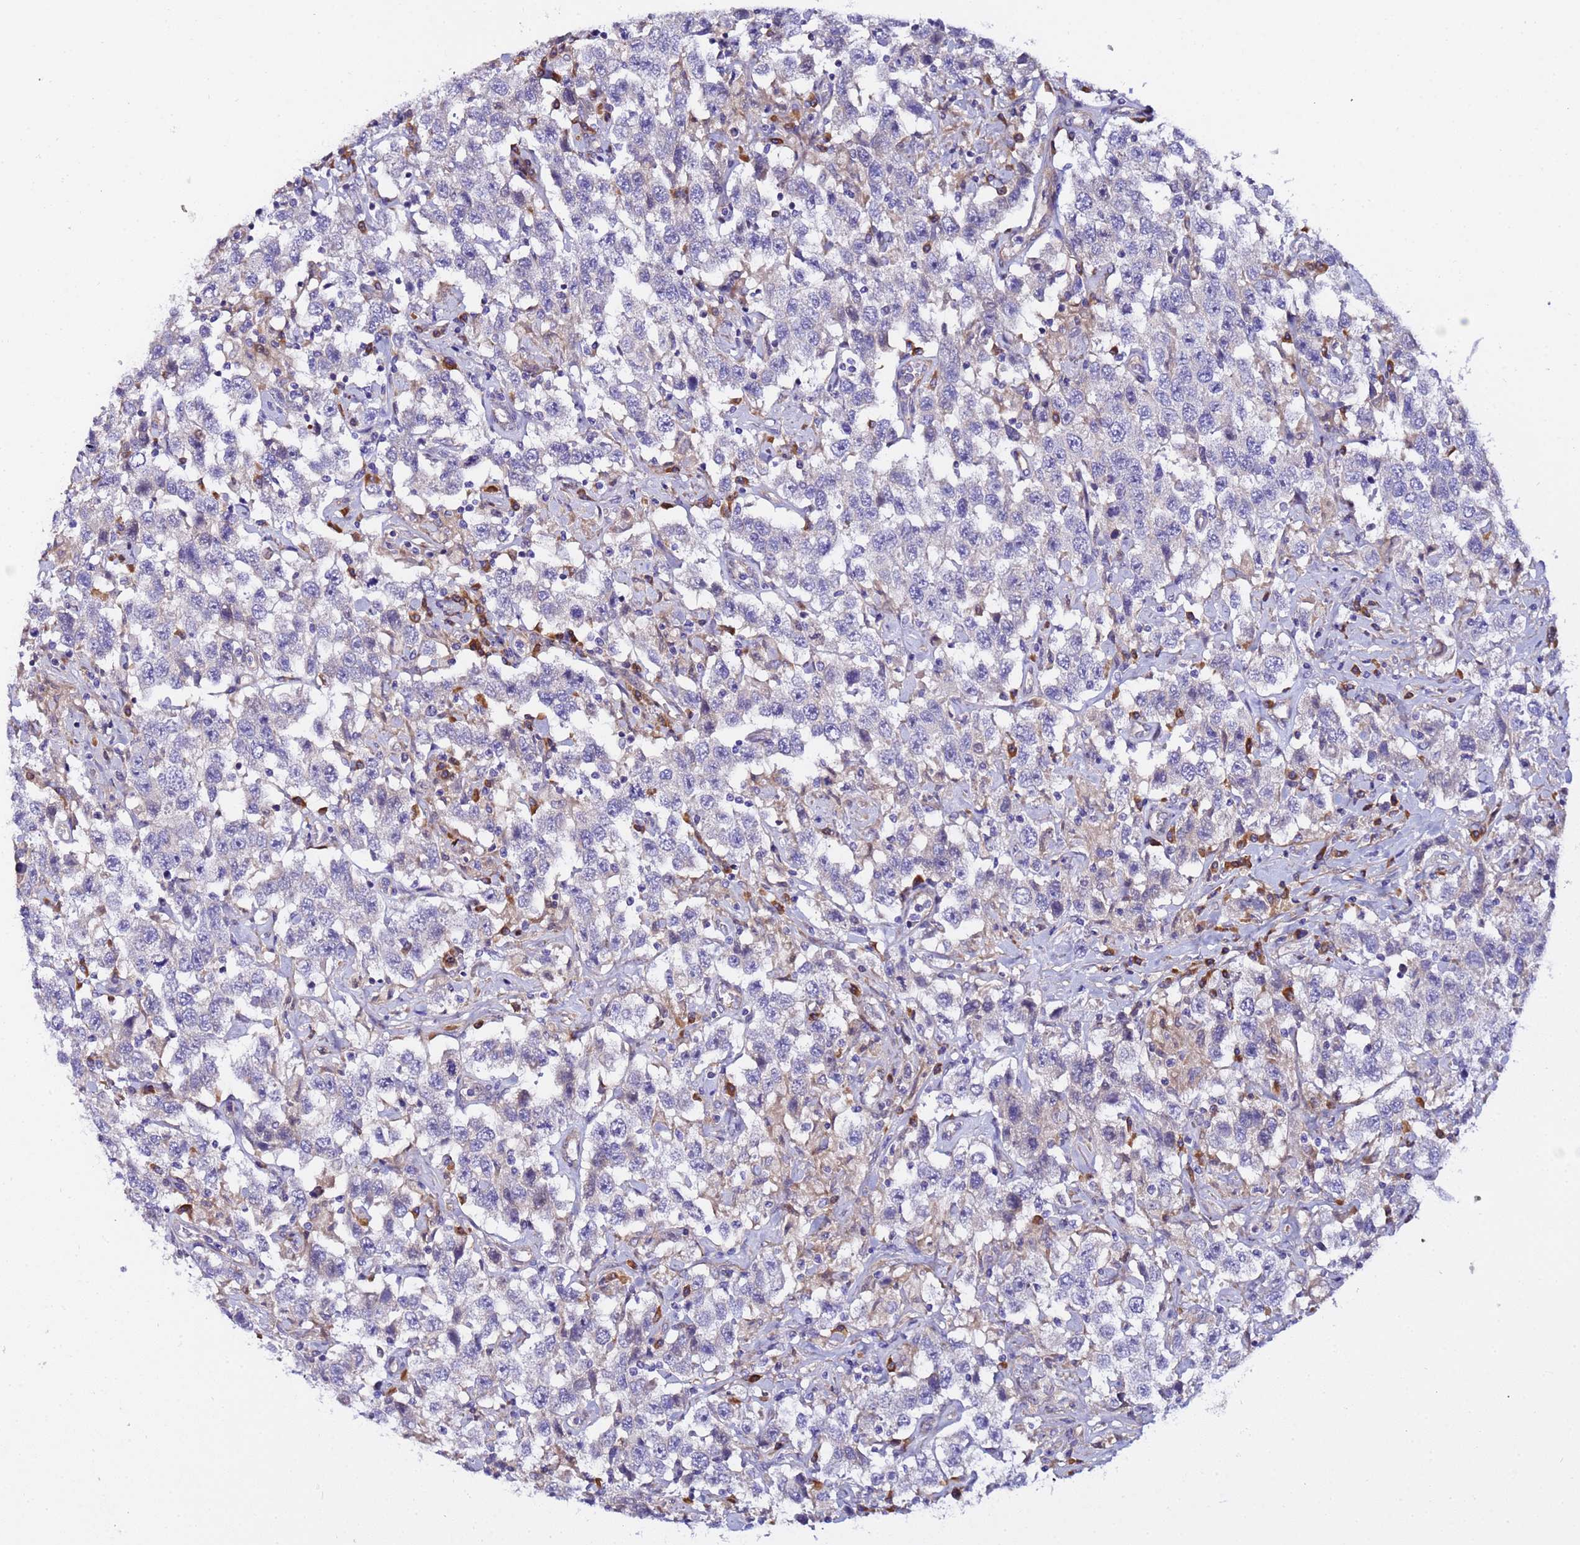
{"staining": {"intensity": "negative", "quantity": "none", "location": "none"}, "tissue": "testis cancer", "cell_type": "Tumor cells", "image_type": "cancer", "snomed": [{"axis": "morphology", "description": "Seminoma, NOS"}, {"axis": "topography", "description": "Testis"}], "caption": "This is an IHC photomicrograph of seminoma (testis). There is no staining in tumor cells.", "gene": "JRKL", "patient": {"sex": "male", "age": 41}}